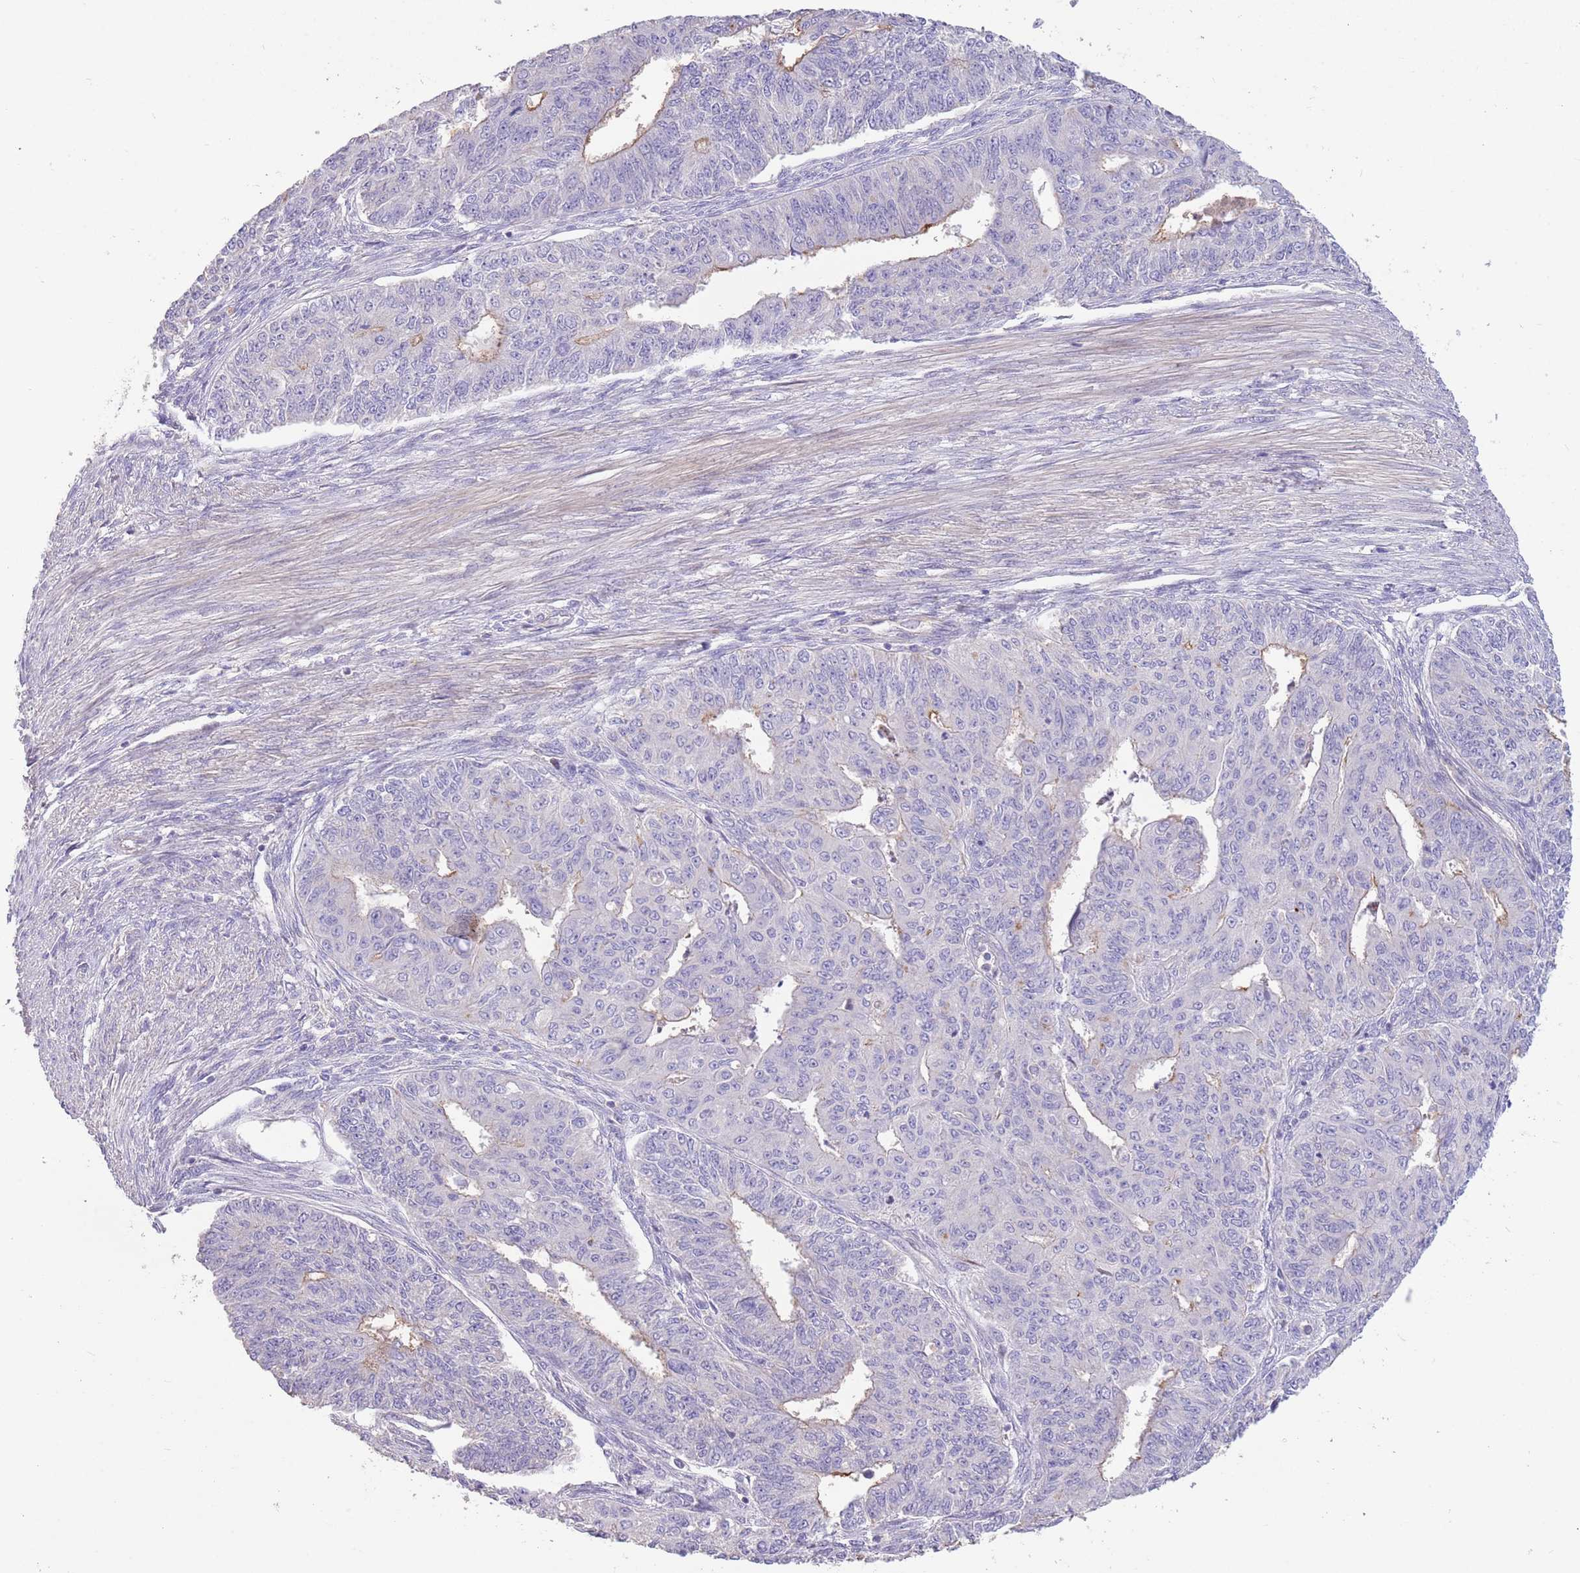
{"staining": {"intensity": "negative", "quantity": "none", "location": "none"}, "tissue": "endometrial cancer", "cell_type": "Tumor cells", "image_type": "cancer", "snomed": [{"axis": "morphology", "description": "Adenocarcinoma, NOS"}, {"axis": "topography", "description": "Endometrium"}], "caption": "DAB immunohistochemical staining of human endometrial cancer (adenocarcinoma) shows no significant staining in tumor cells.", "gene": "SFTPA1", "patient": {"sex": "female", "age": 32}}